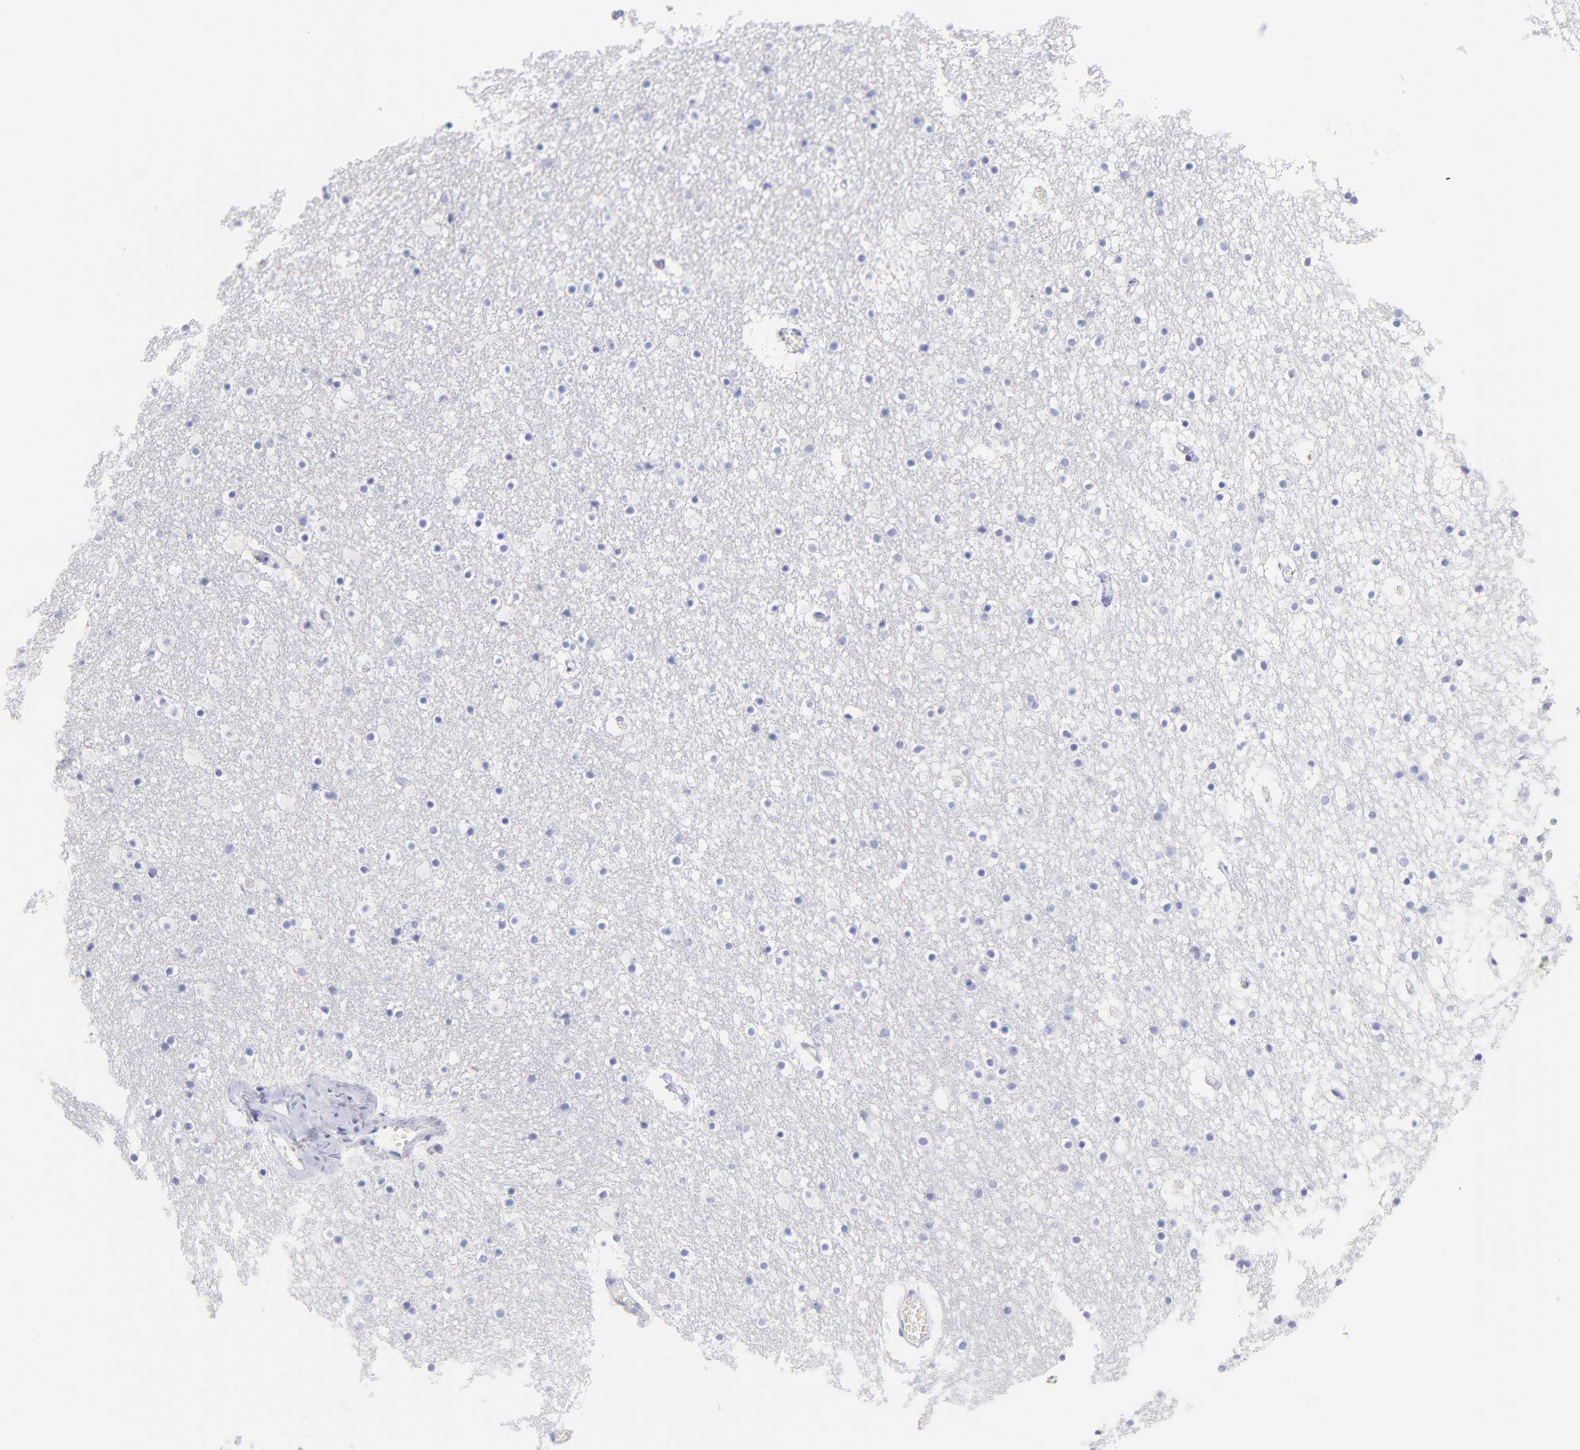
{"staining": {"intensity": "negative", "quantity": "none", "location": "none"}, "tissue": "caudate", "cell_type": "Glial cells", "image_type": "normal", "snomed": [{"axis": "morphology", "description": "Normal tissue, NOS"}, {"axis": "topography", "description": "Lateral ventricle wall"}], "caption": "There is no significant expression in glial cells of caudate. (DAB IHC, high magnification).", "gene": "SCGN", "patient": {"sex": "male", "age": 45}}